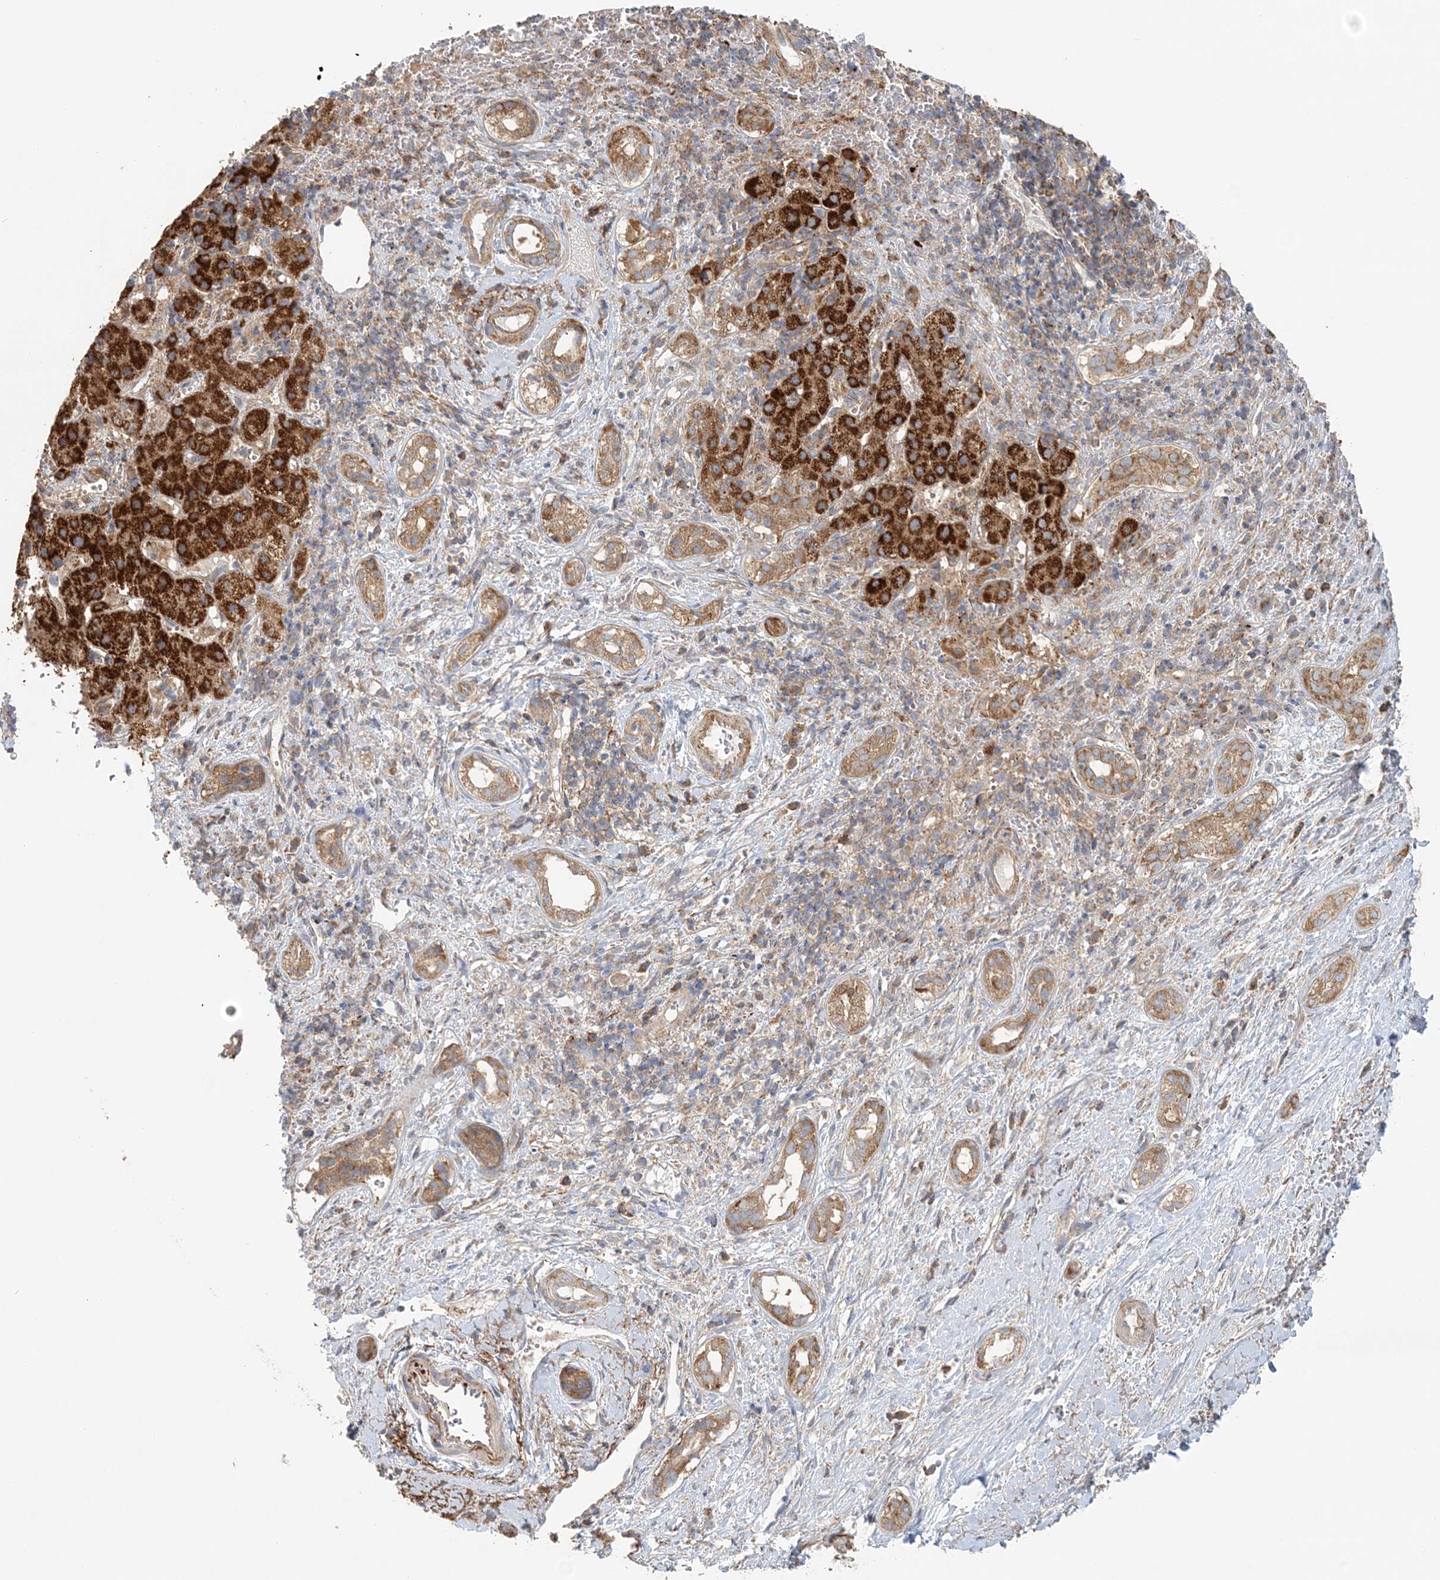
{"staining": {"intensity": "moderate", "quantity": ">75%", "location": "cytoplasmic/membranous"}, "tissue": "liver cancer", "cell_type": "Tumor cells", "image_type": "cancer", "snomed": [{"axis": "morphology", "description": "Cholangiocarcinoma"}, {"axis": "topography", "description": "Liver"}], "caption": "Immunohistochemistry (IHC) staining of liver cholangiocarcinoma, which displays medium levels of moderate cytoplasmic/membranous staining in about >75% of tumor cells indicating moderate cytoplasmic/membranous protein expression. The staining was performed using DAB (3,3'-diaminobenzidine) (brown) for protein detection and nuclei were counterstained in hematoxylin (blue).", "gene": "MMUT", "patient": {"sex": "female", "age": 75}}